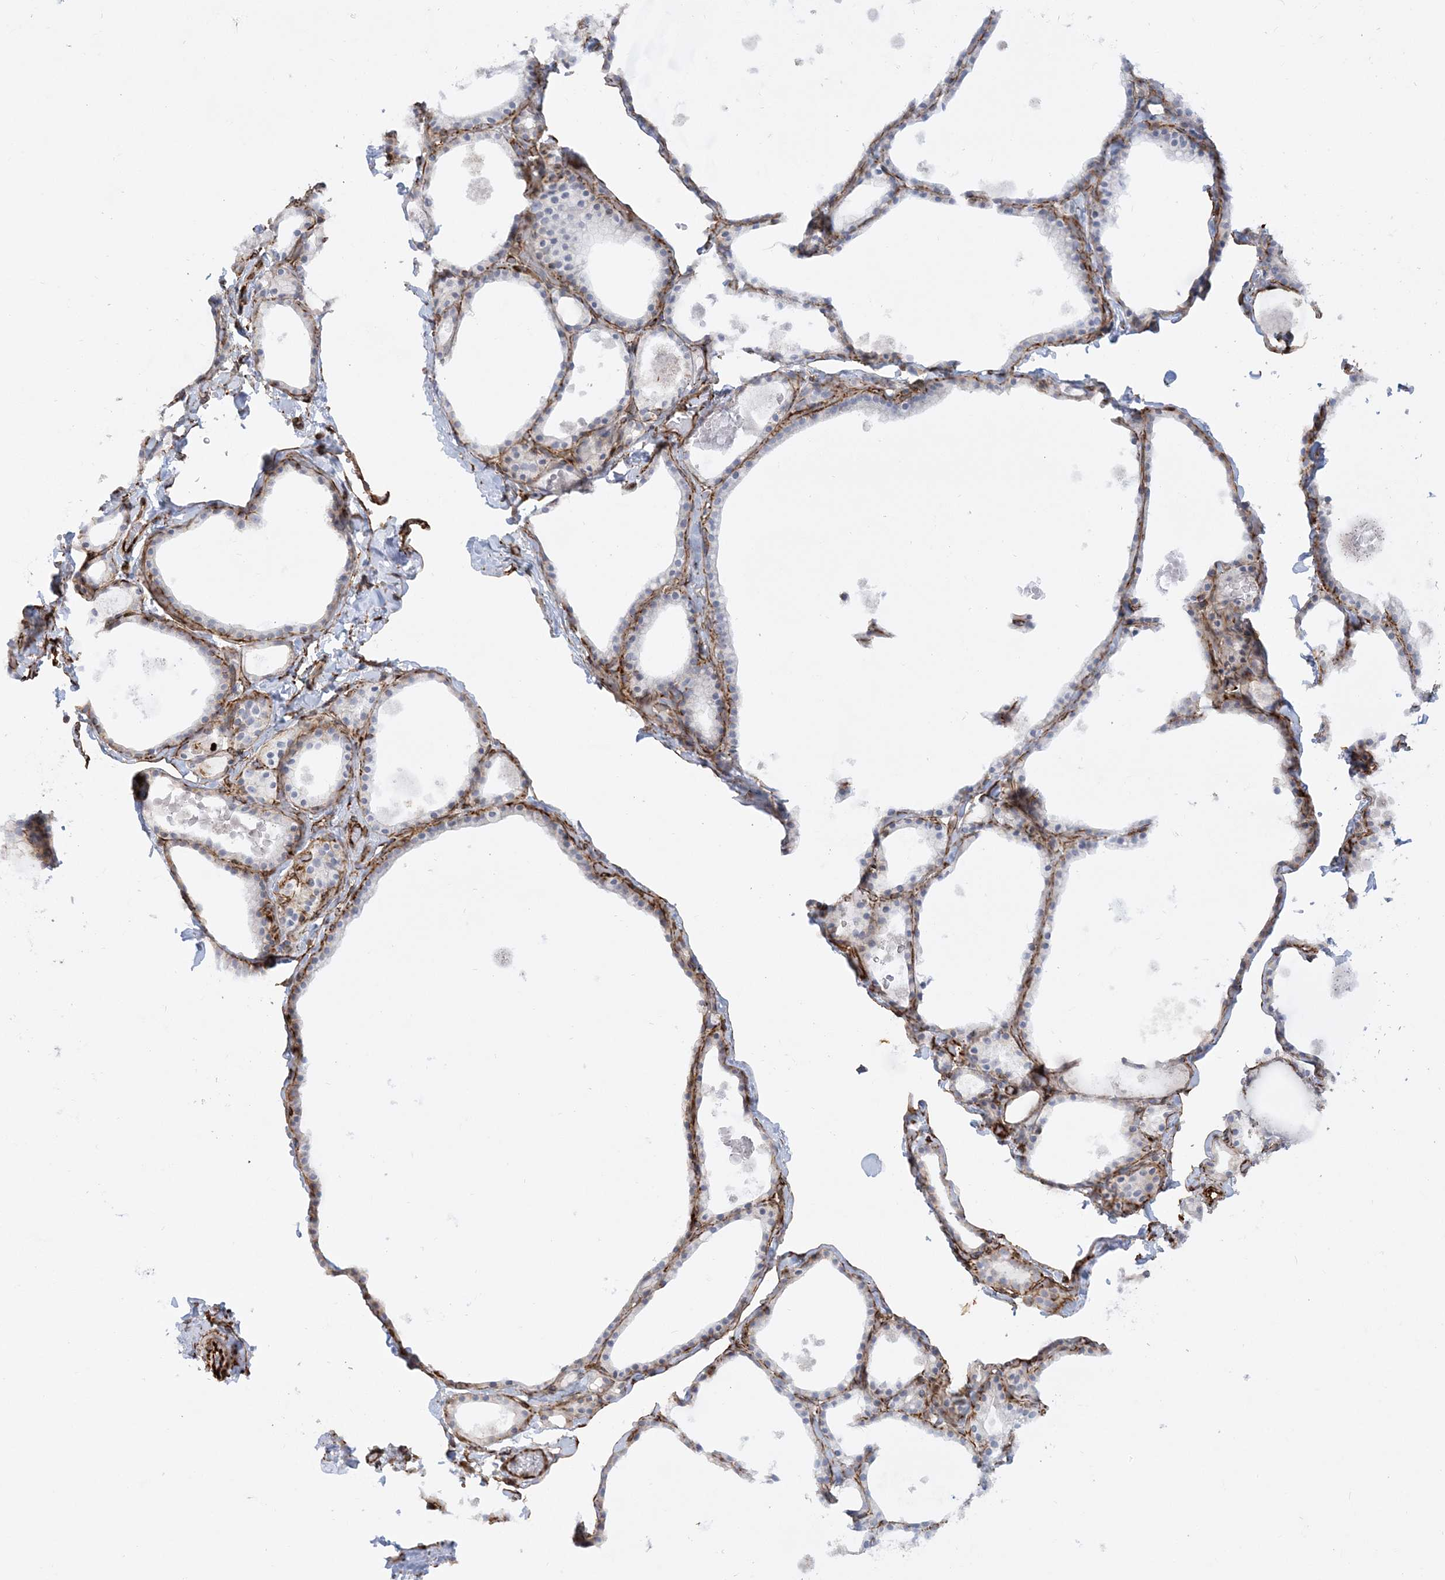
{"staining": {"intensity": "negative", "quantity": "none", "location": "none"}, "tissue": "thyroid gland", "cell_type": "Glandular cells", "image_type": "normal", "snomed": [{"axis": "morphology", "description": "Normal tissue, NOS"}, {"axis": "topography", "description": "Thyroid gland"}], "caption": "High power microscopy histopathology image of an immunohistochemistry micrograph of benign thyroid gland, revealing no significant staining in glandular cells. The staining is performed using DAB brown chromogen with nuclei counter-stained in using hematoxylin.", "gene": "SCLT1", "patient": {"sex": "male", "age": 56}}